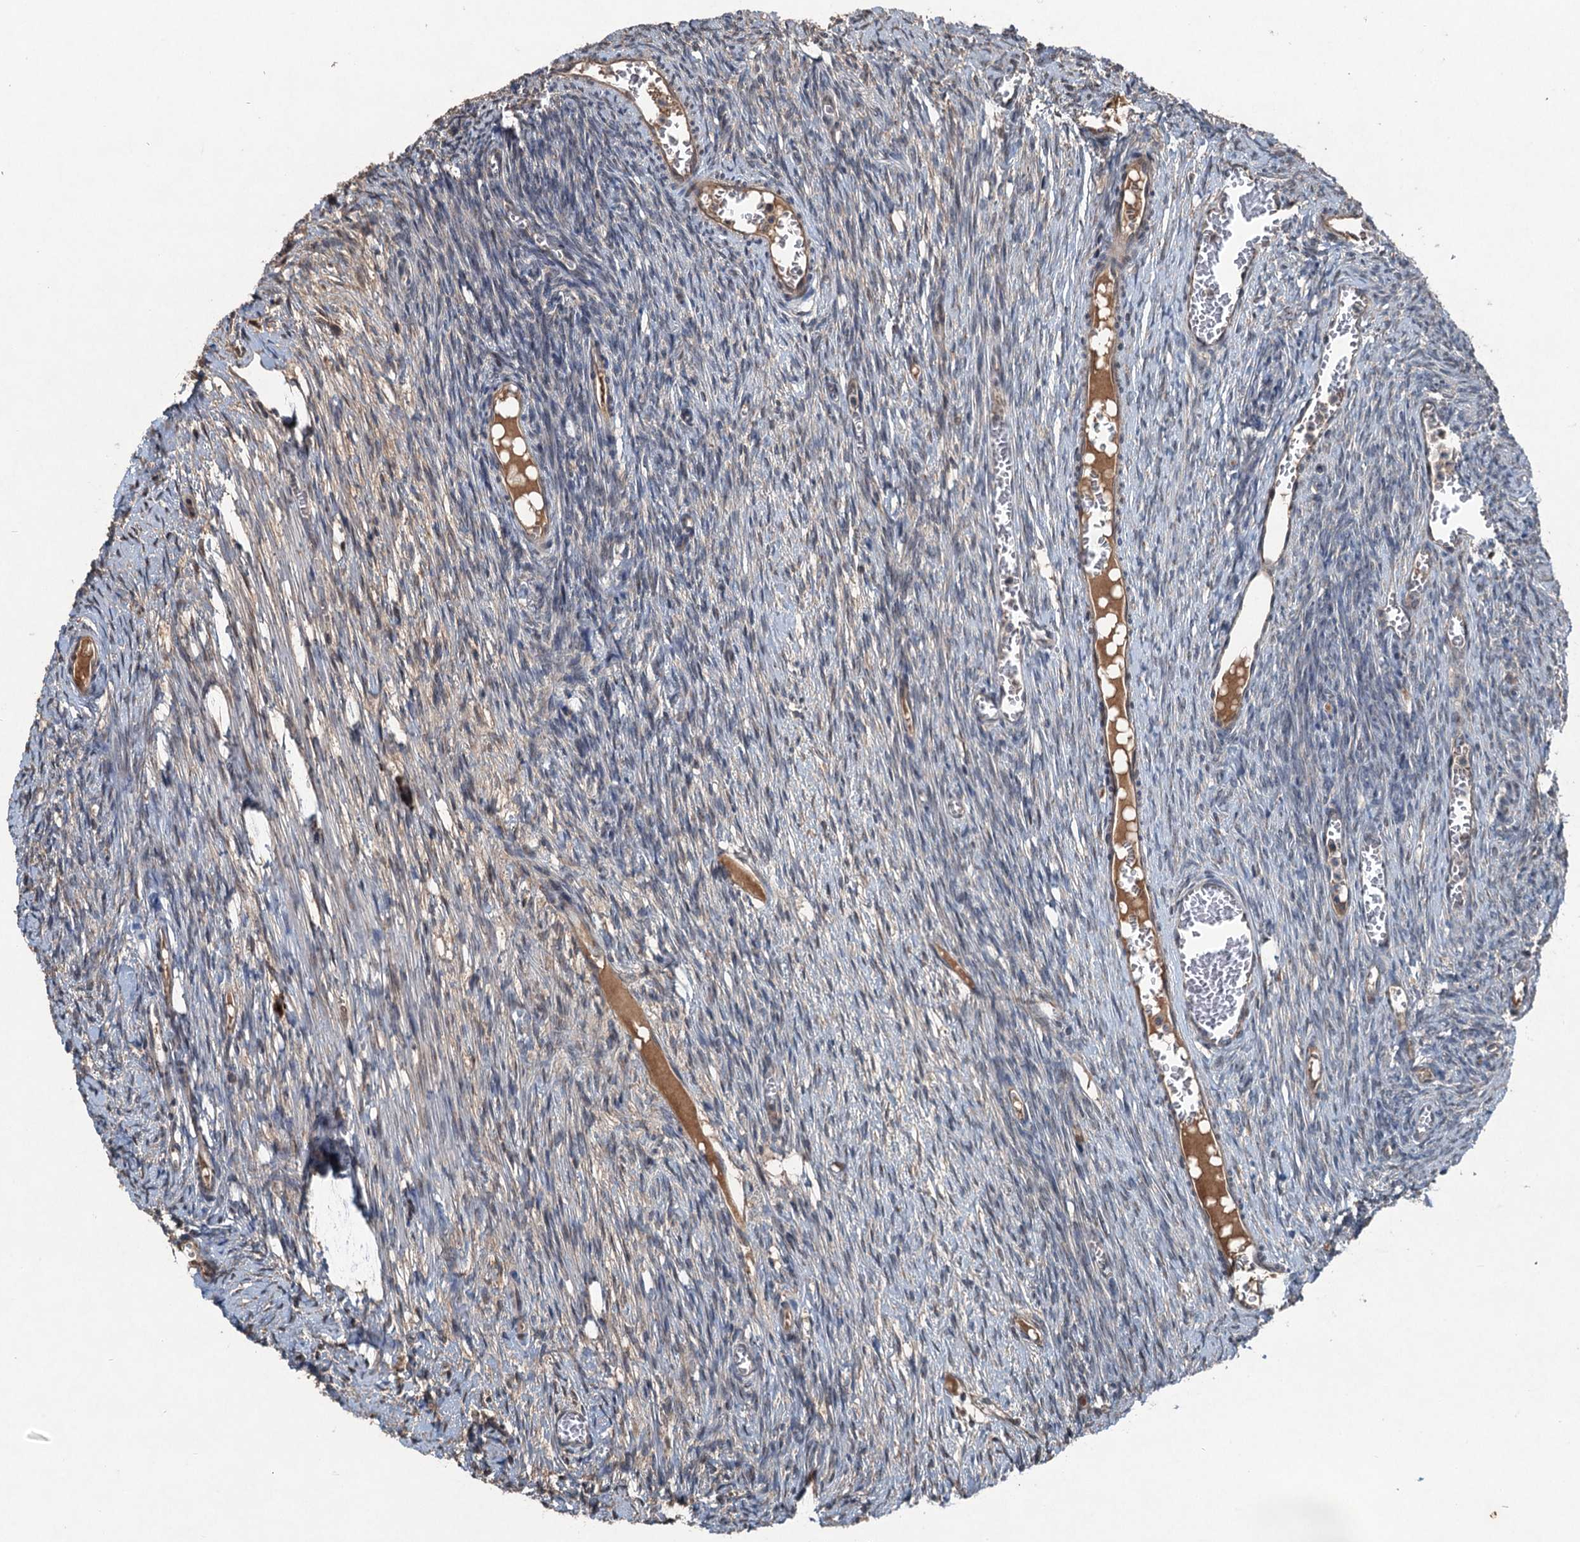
{"staining": {"intensity": "moderate", "quantity": "25%-75%", "location": "cytoplasmic/membranous"}, "tissue": "ovary", "cell_type": "Follicle cells", "image_type": "normal", "snomed": [{"axis": "morphology", "description": "Normal tissue, NOS"}, {"axis": "topography", "description": "Ovary"}], "caption": "Follicle cells demonstrate moderate cytoplasmic/membranous staining in approximately 25%-75% of cells in benign ovary.", "gene": "NAA60", "patient": {"sex": "female", "age": 44}}